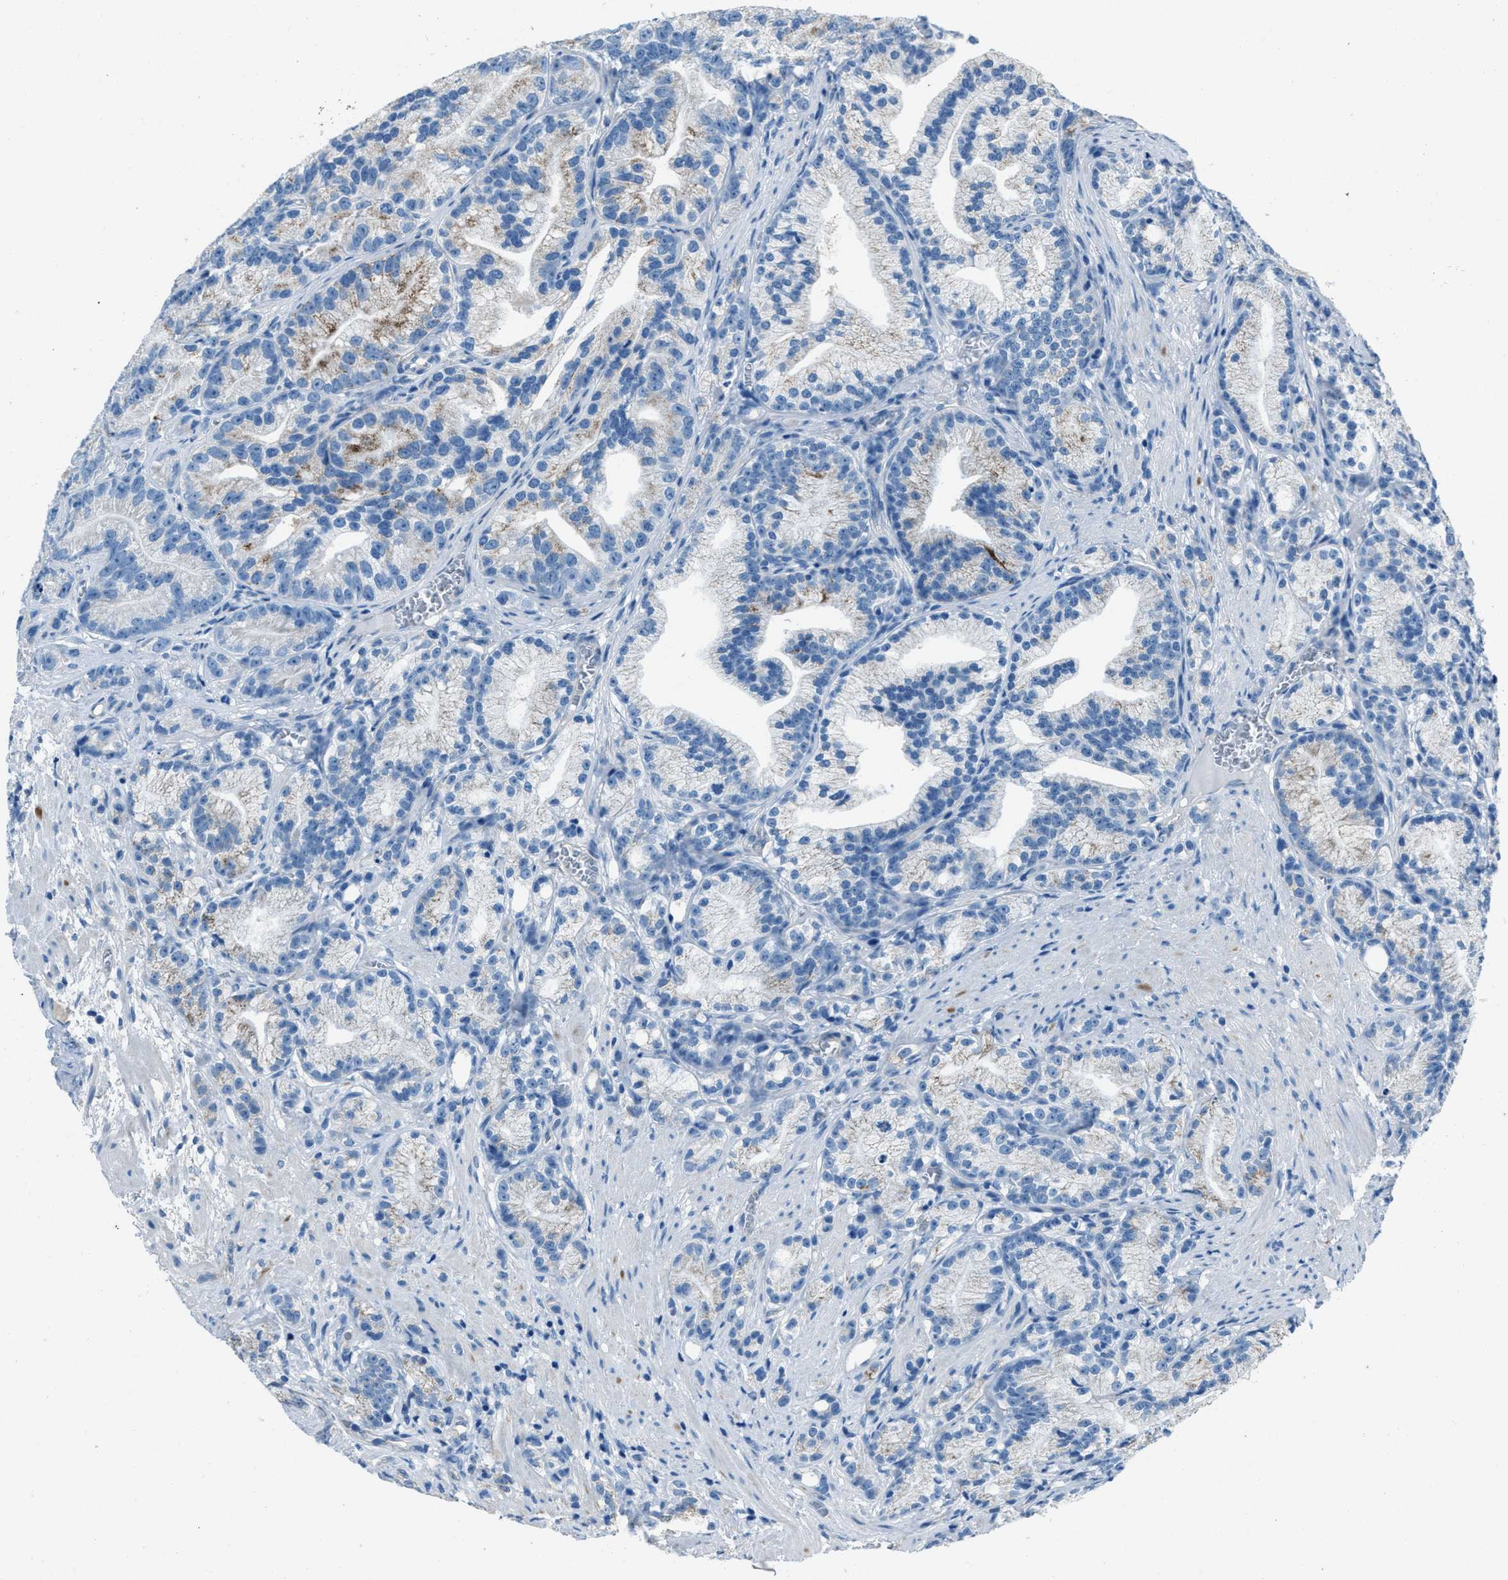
{"staining": {"intensity": "weak", "quantity": "<25%", "location": "cytoplasmic/membranous"}, "tissue": "prostate cancer", "cell_type": "Tumor cells", "image_type": "cancer", "snomed": [{"axis": "morphology", "description": "Adenocarcinoma, Low grade"}, {"axis": "topography", "description": "Prostate"}], "caption": "Immunohistochemistry micrograph of human prostate cancer (low-grade adenocarcinoma) stained for a protein (brown), which displays no staining in tumor cells.", "gene": "AMACR", "patient": {"sex": "male", "age": 89}}